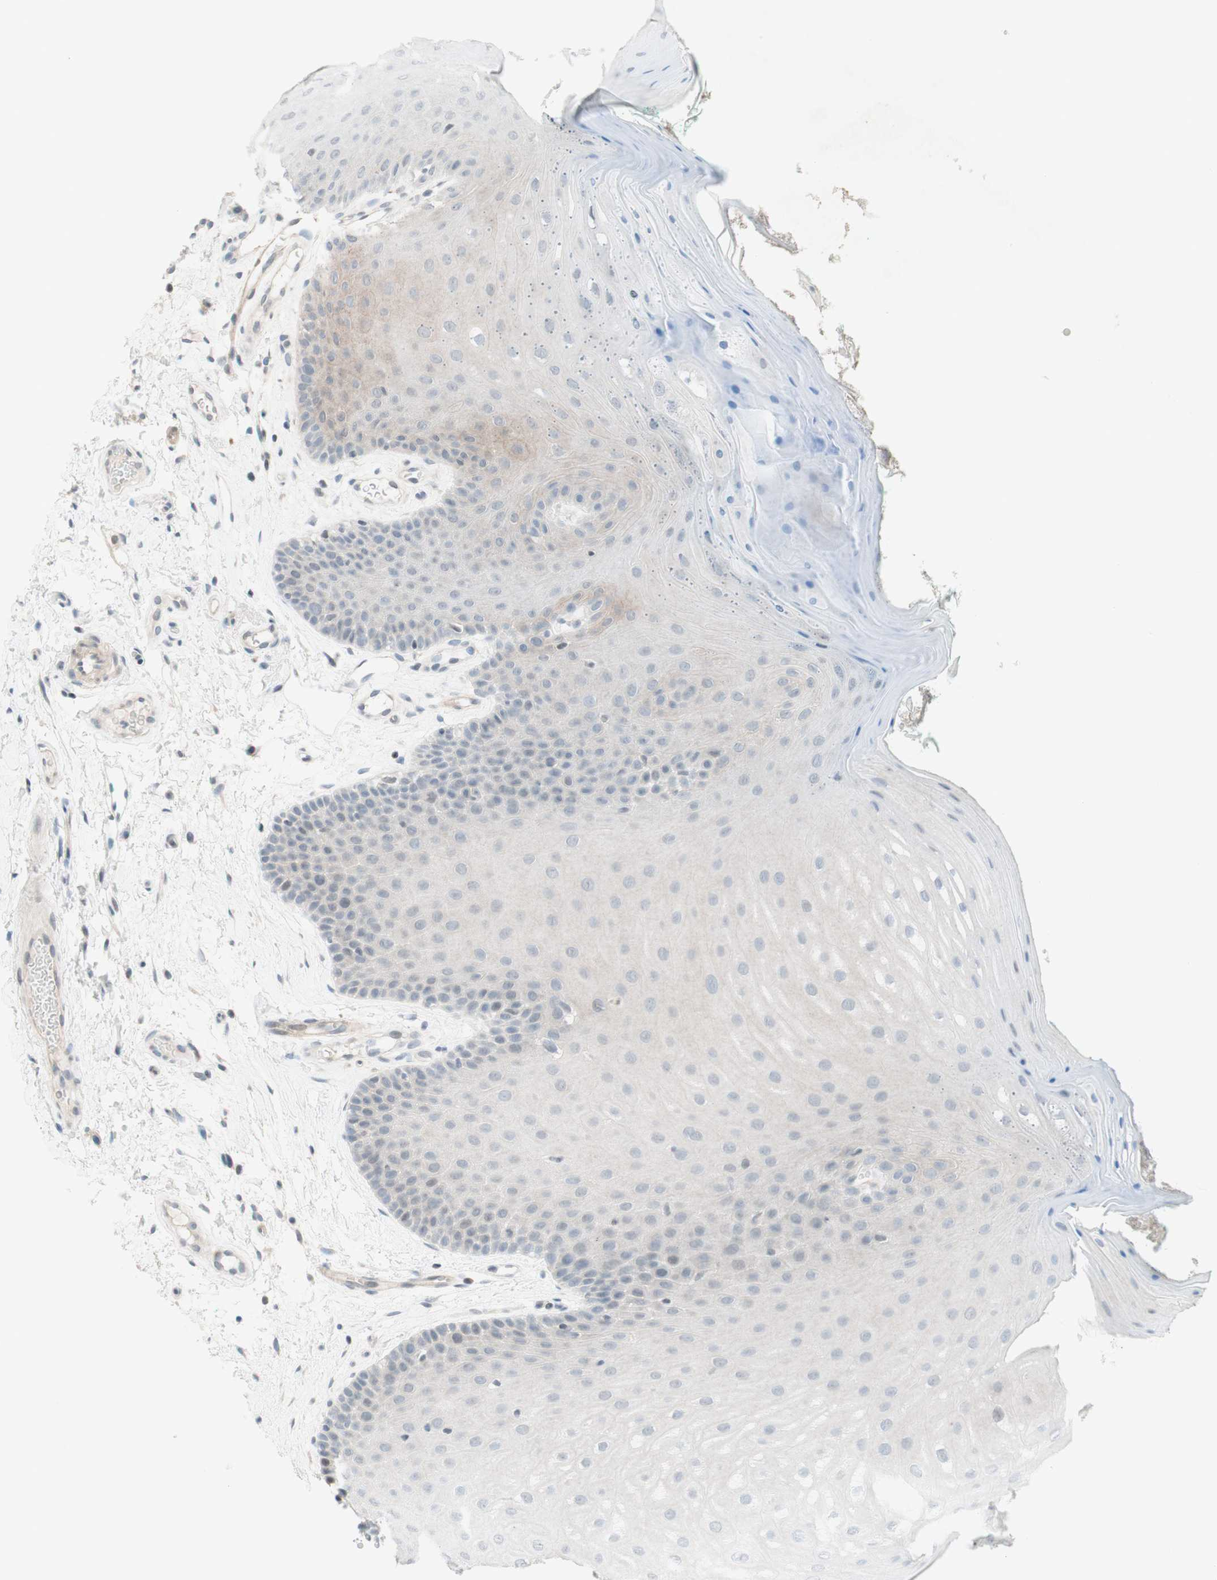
{"staining": {"intensity": "negative", "quantity": "none", "location": "none"}, "tissue": "oral mucosa", "cell_type": "Squamous epithelial cells", "image_type": "normal", "snomed": [{"axis": "morphology", "description": "Normal tissue, NOS"}, {"axis": "topography", "description": "Skeletal muscle"}, {"axis": "topography", "description": "Oral tissue"}], "caption": "Immunohistochemistry micrograph of normal human oral mucosa stained for a protein (brown), which demonstrates no positivity in squamous epithelial cells.", "gene": "JPH1", "patient": {"sex": "male", "age": 58}}